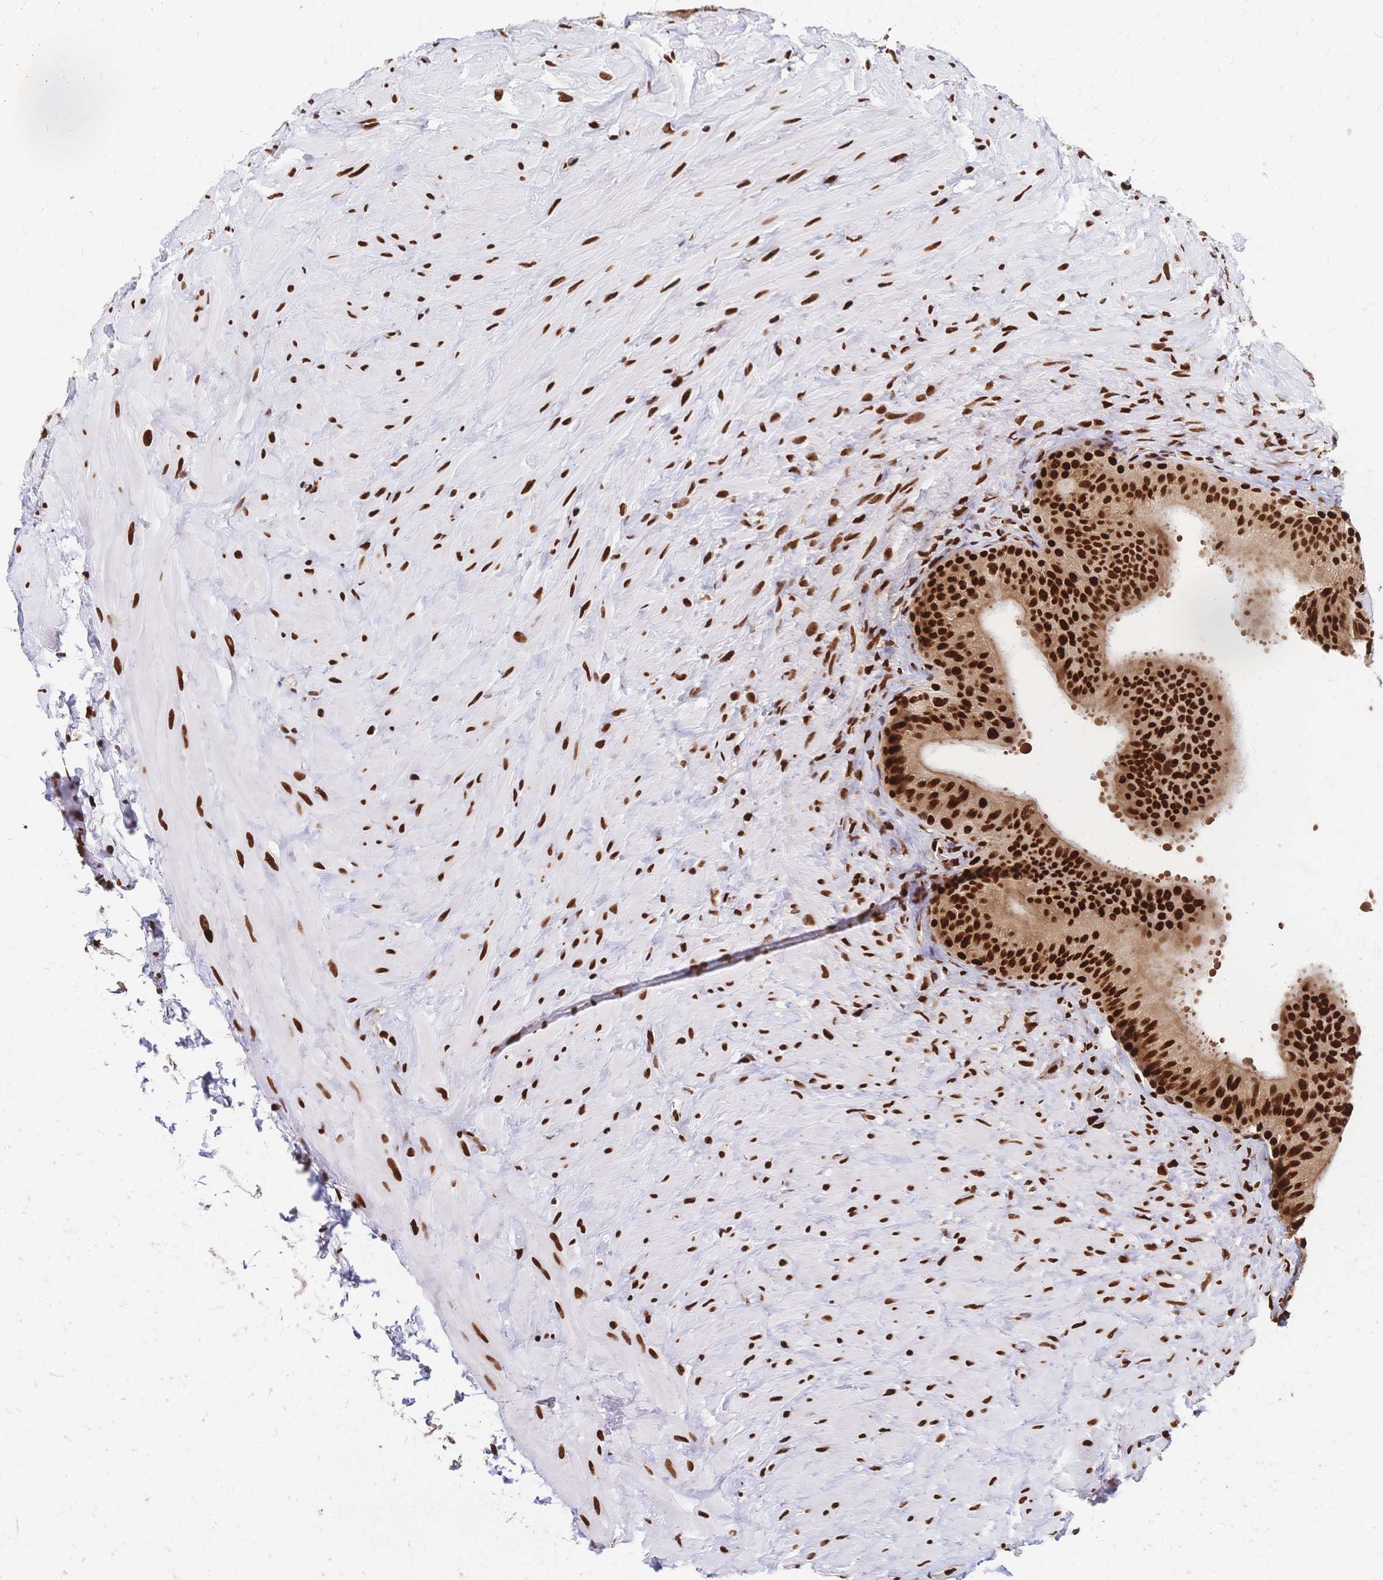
{"staining": {"intensity": "strong", "quantity": ">75%", "location": "nuclear"}, "tissue": "epididymis", "cell_type": "Glandular cells", "image_type": "normal", "snomed": [{"axis": "morphology", "description": "Normal tissue, NOS"}, {"axis": "topography", "description": "Epididymis, spermatic cord, NOS"}, {"axis": "topography", "description": "Epididymis"}], "caption": "Immunohistochemical staining of normal epididymis shows high levels of strong nuclear positivity in about >75% of glandular cells.", "gene": "HDGF", "patient": {"sex": "male", "age": 31}}